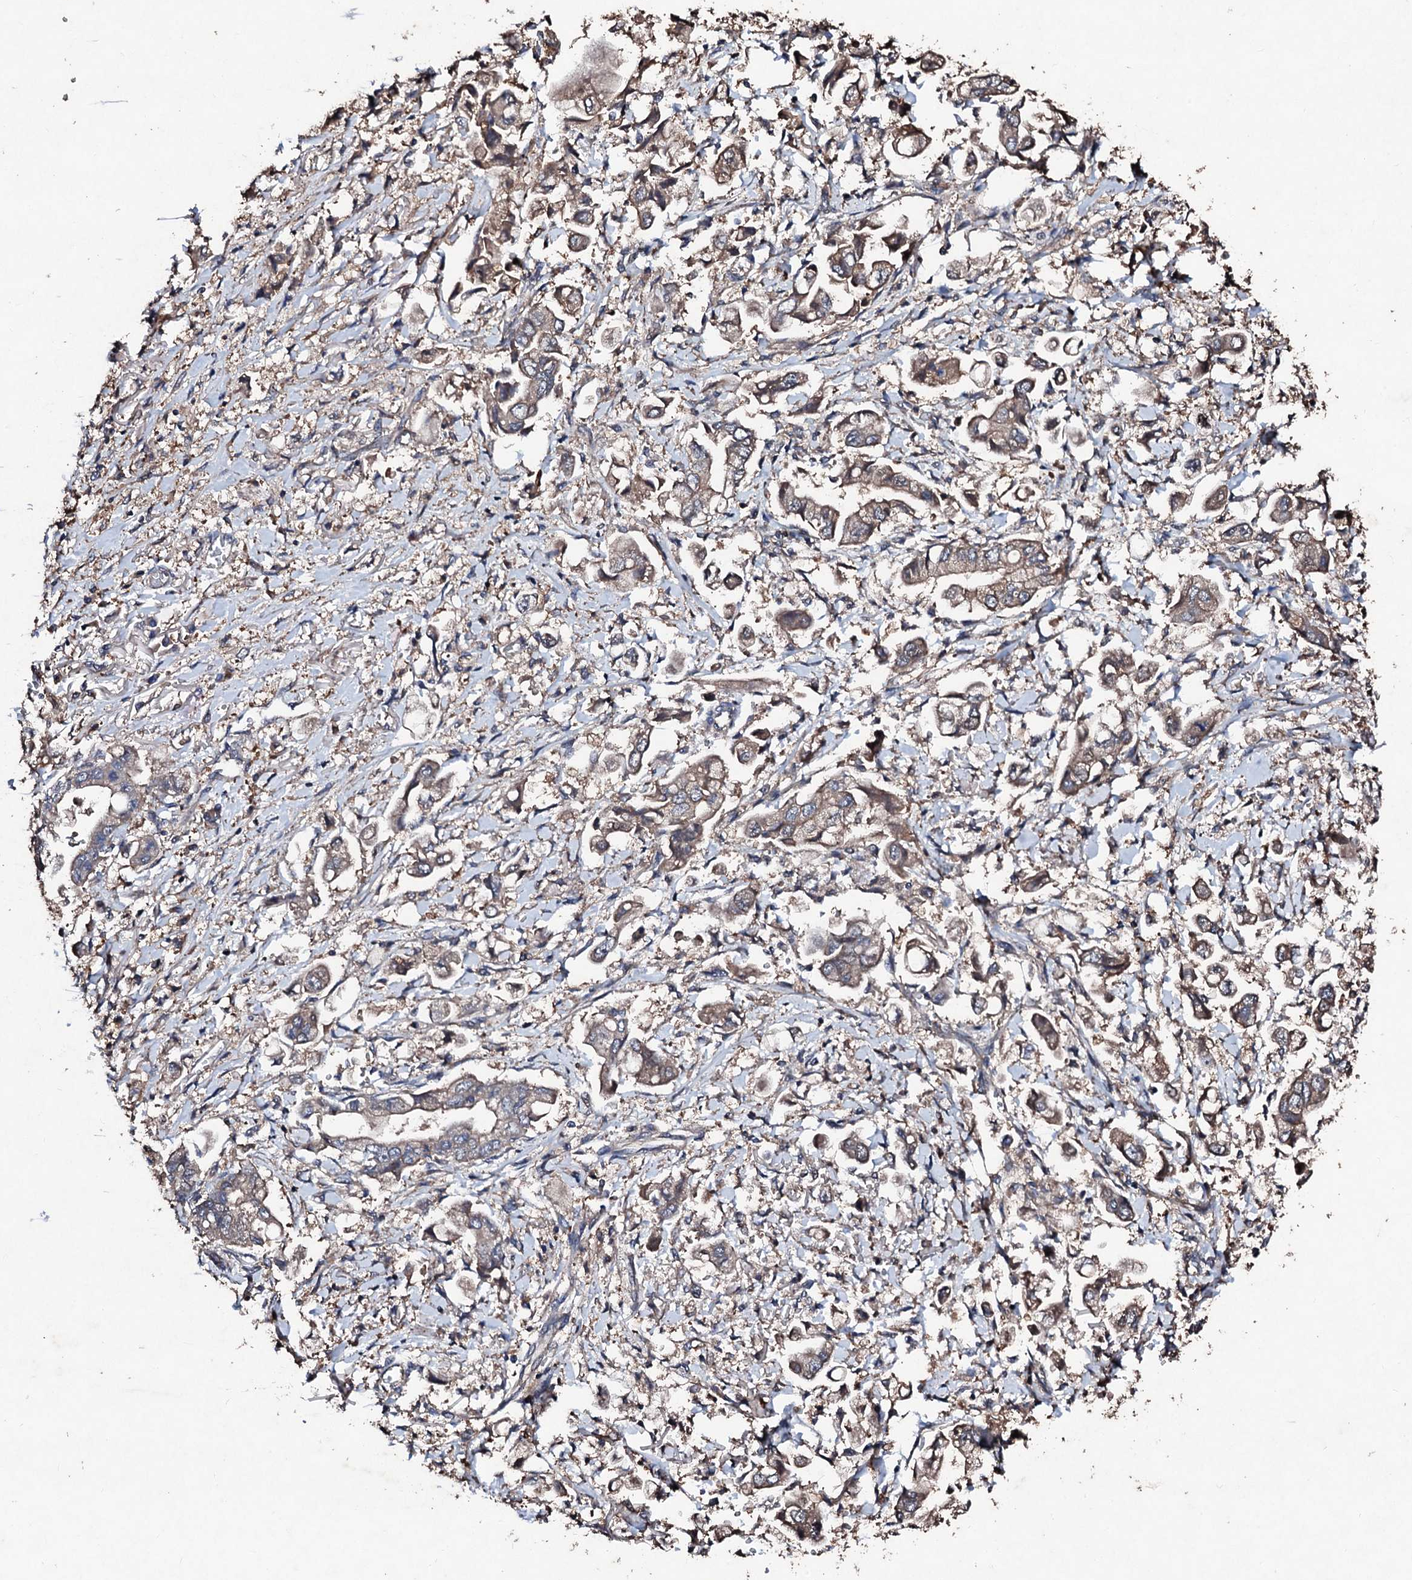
{"staining": {"intensity": "weak", "quantity": ">75%", "location": "cytoplasmic/membranous"}, "tissue": "stomach cancer", "cell_type": "Tumor cells", "image_type": "cancer", "snomed": [{"axis": "morphology", "description": "Adenocarcinoma, NOS"}, {"axis": "topography", "description": "Stomach"}], "caption": "The image demonstrates staining of stomach cancer (adenocarcinoma), revealing weak cytoplasmic/membranous protein expression (brown color) within tumor cells. Nuclei are stained in blue.", "gene": "KERA", "patient": {"sex": "male", "age": 62}}